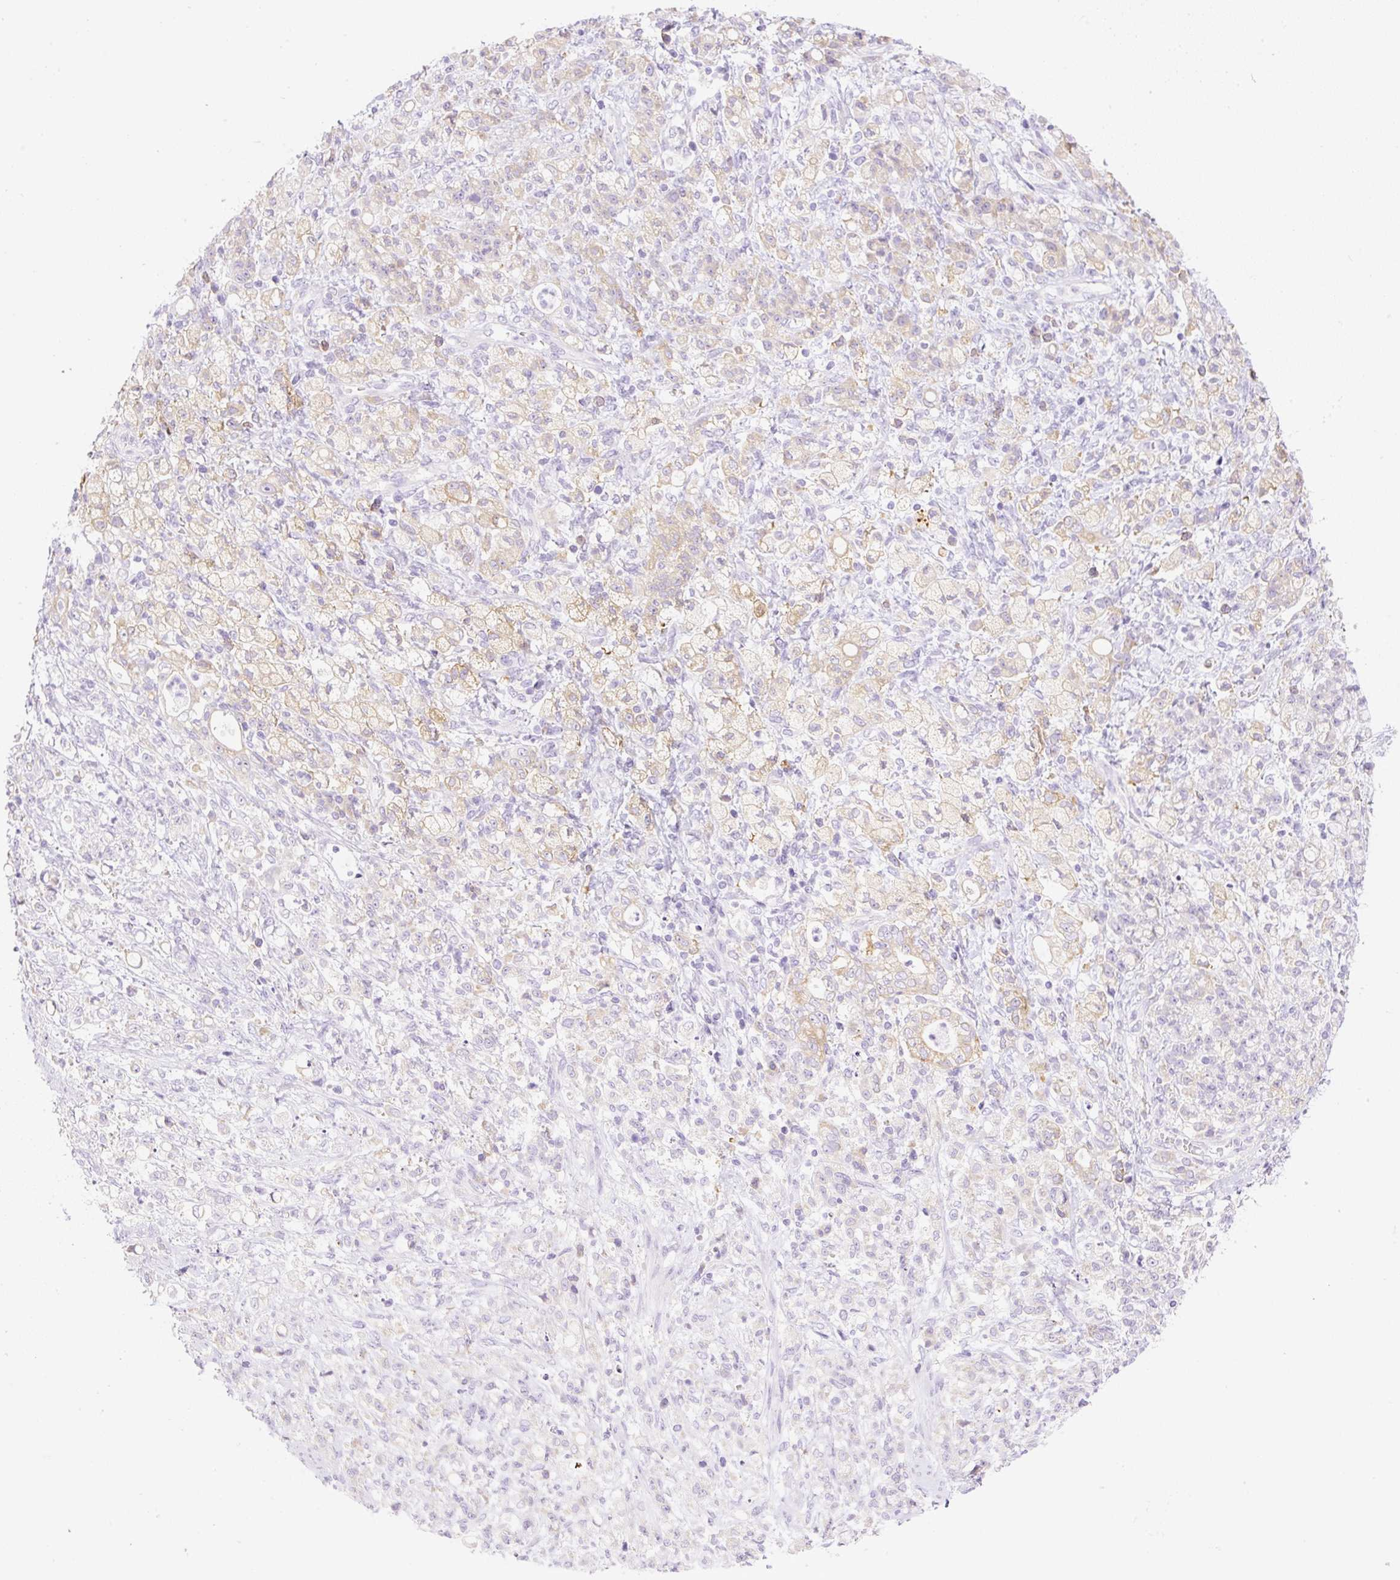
{"staining": {"intensity": "weak", "quantity": "<25%", "location": "cytoplasmic/membranous"}, "tissue": "stomach cancer", "cell_type": "Tumor cells", "image_type": "cancer", "snomed": [{"axis": "morphology", "description": "Adenocarcinoma, NOS"}, {"axis": "topography", "description": "Stomach"}], "caption": "The photomicrograph displays no significant positivity in tumor cells of stomach adenocarcinoma.", "gene": "DENND5A", "patient": {"sex": "female", "age": 60}}